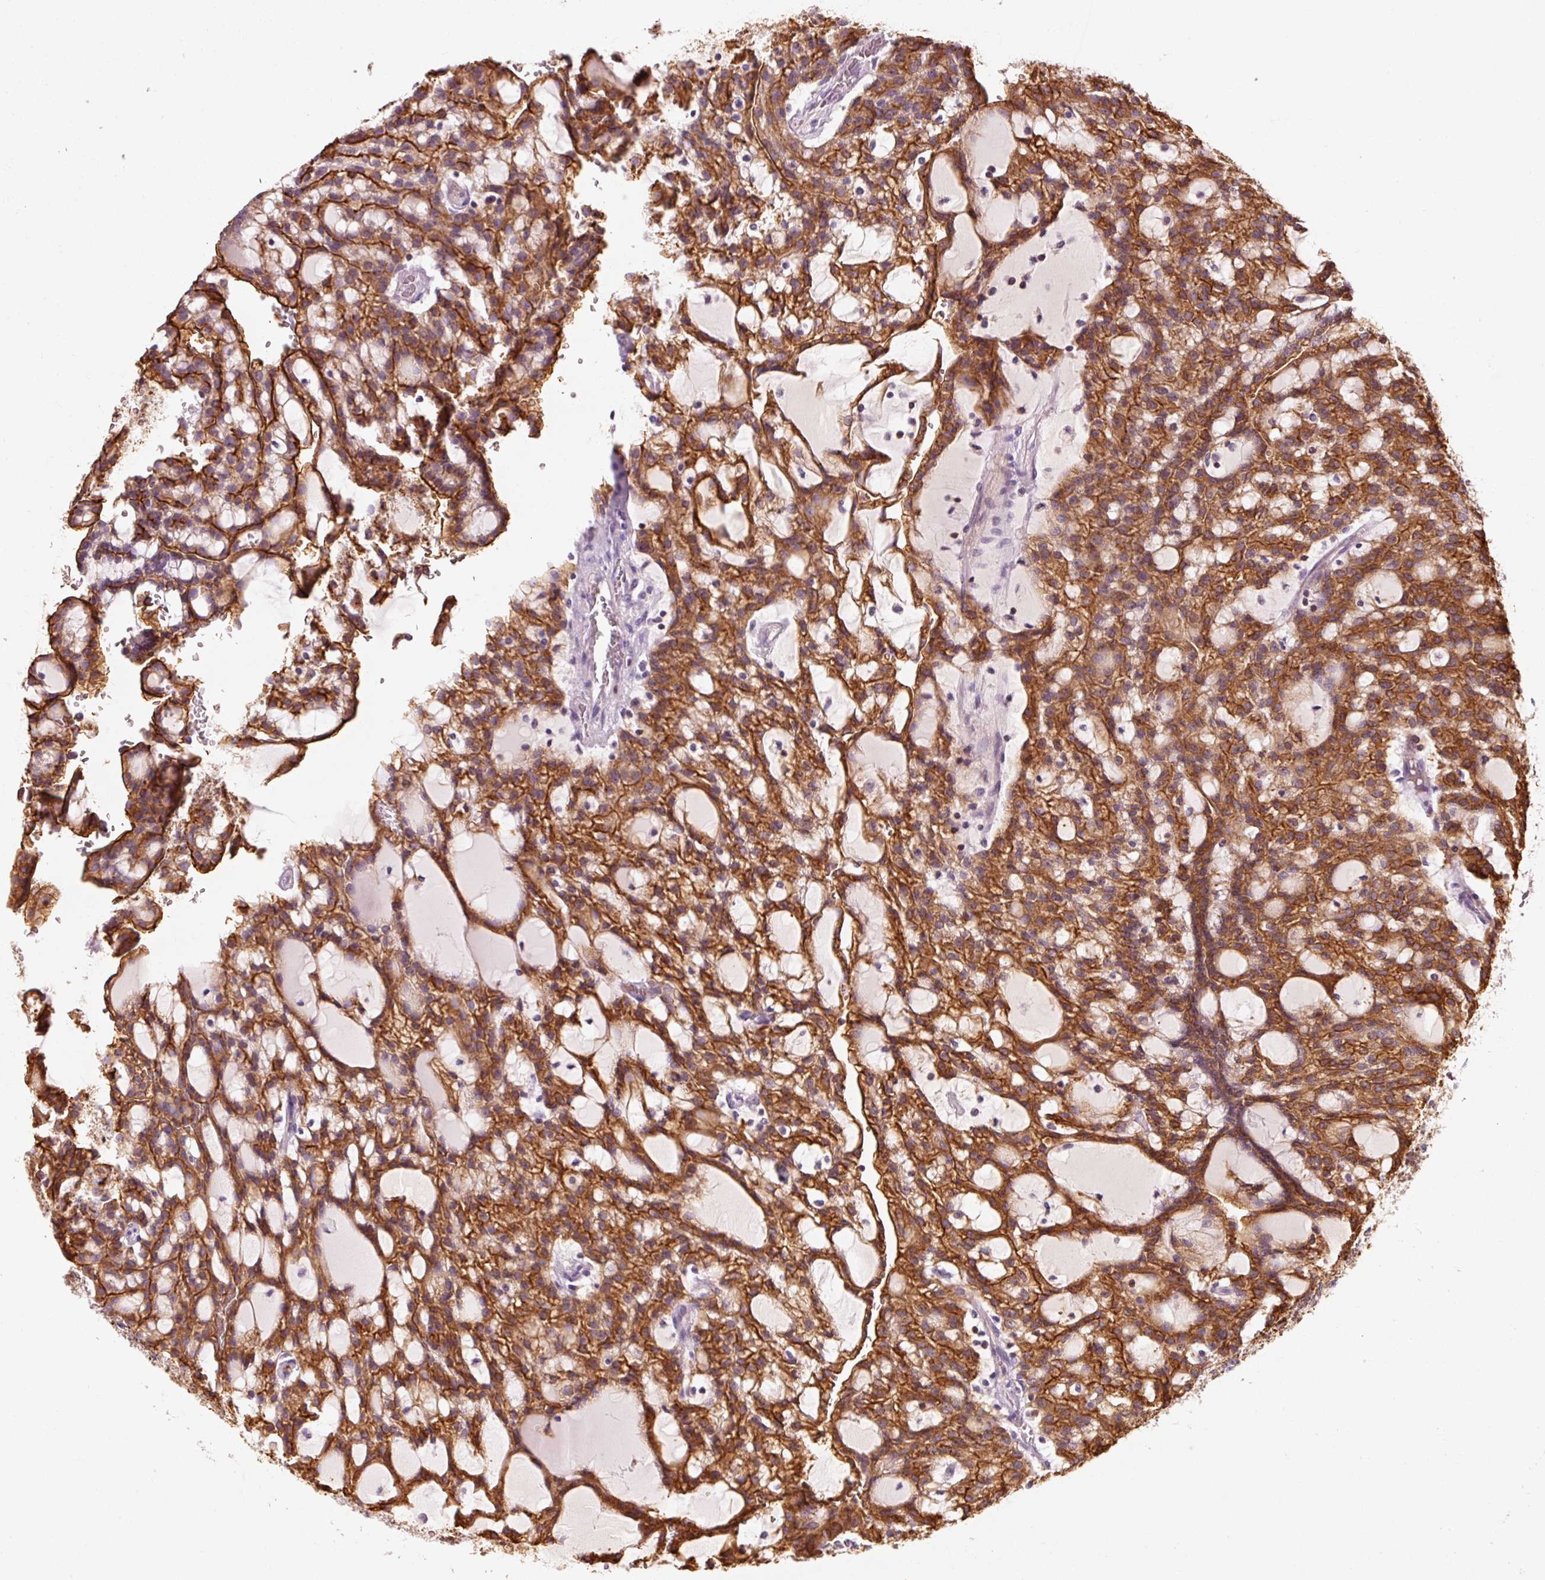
{"staining": {"intensity": "strong", "quantity": ">75%", "location": "cytoplasmic/membranous"}, "tissue": "renal cancer", "cell_type": "Tumor cells", "image_type": "cancer", "snomed": [{"axis": "morphology", "description": "Adenocarcinoma, NOS"}, {"axis": "topography", "description": "Kidney"}], "caption": "Immunohistochemistry (DAB (3,3'-diaminobenzidine)) staining of human adenocarcinoma (renal) exhibits strong cytoplasmic/membranous protein expression in about >75% of tumor cells.", "gene": "OR8K1", "patient": {"sex": "male", "age": 63}}